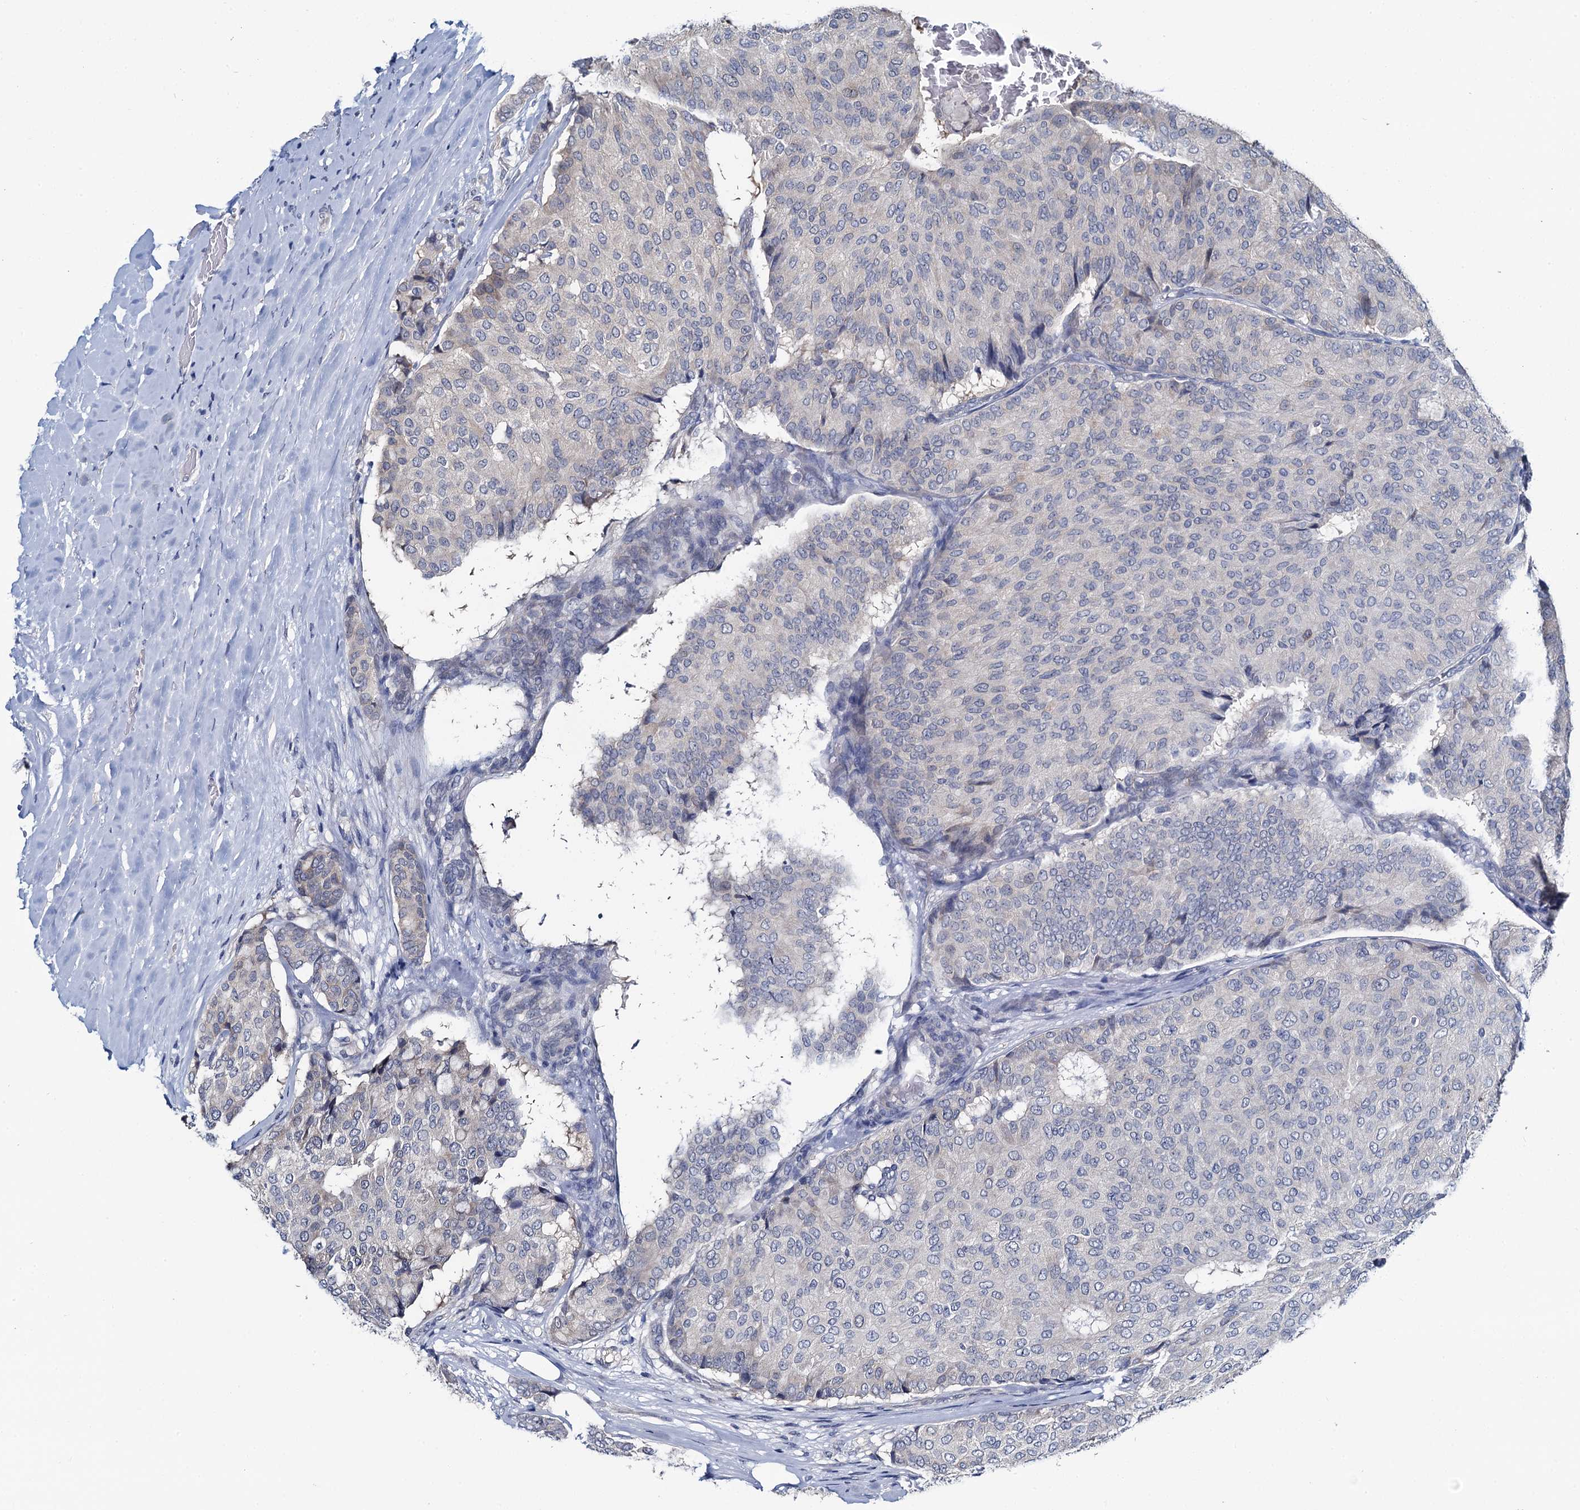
{"staining": {"intensity": "negative", "quantity": "none", "location": "none"}, "tissue": "breast cancer", "cell_type": "Tumor cells", "image_type": "cancer", "snomed": [{"axis": "morphology", "description": "Duct carcinoma"}, {"axis": "topography", "description": "Breast"}], "caption": "Immunohistochemistry (IHC) of breast cancer exhibits no staining in tumor cells.", "gene": "MIOX", "patient": {"sex": "female", "age": 75}}